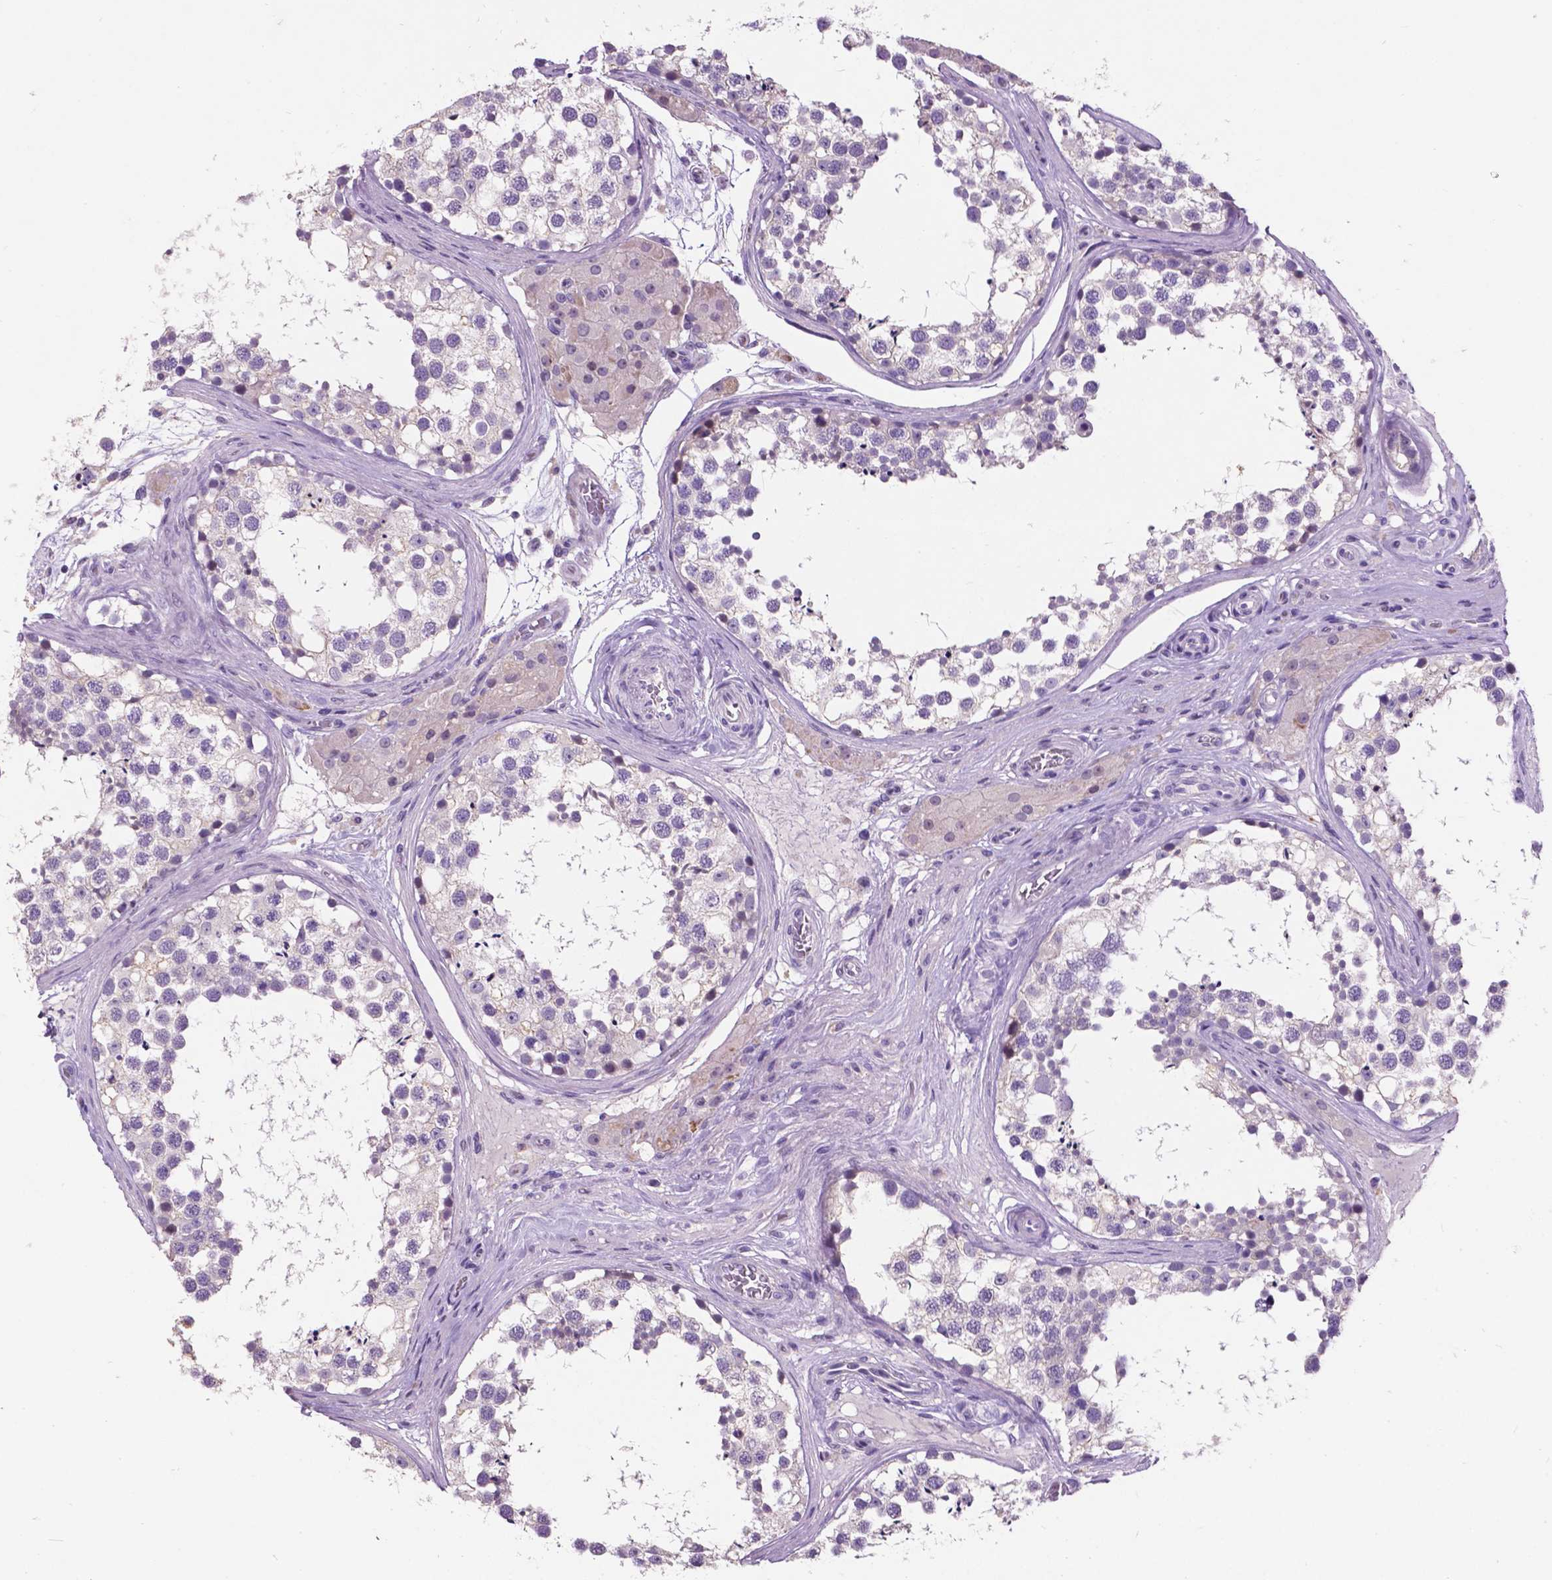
{"staining": {"intensity": "negative", "quantity": "none", "location": "none"}, "tissue": "testis", "cell_type": "Cells in seminiferous ducts", "image_type": "normal", "snomed": [{"axis": "morphology", "description": "Normal tissue, NOS"}, {"axis": "morphology", "description": "Seminoma, NOS"}, {"axis": "topography", "description": "Testis"}], "caption": "Human testis stained for a protein using immunohistochemistry demonstrates no expression in cells in seminiferous ducts.", "gene": "PLSCR1", "patient": {"sex": "male", "age": 65}}